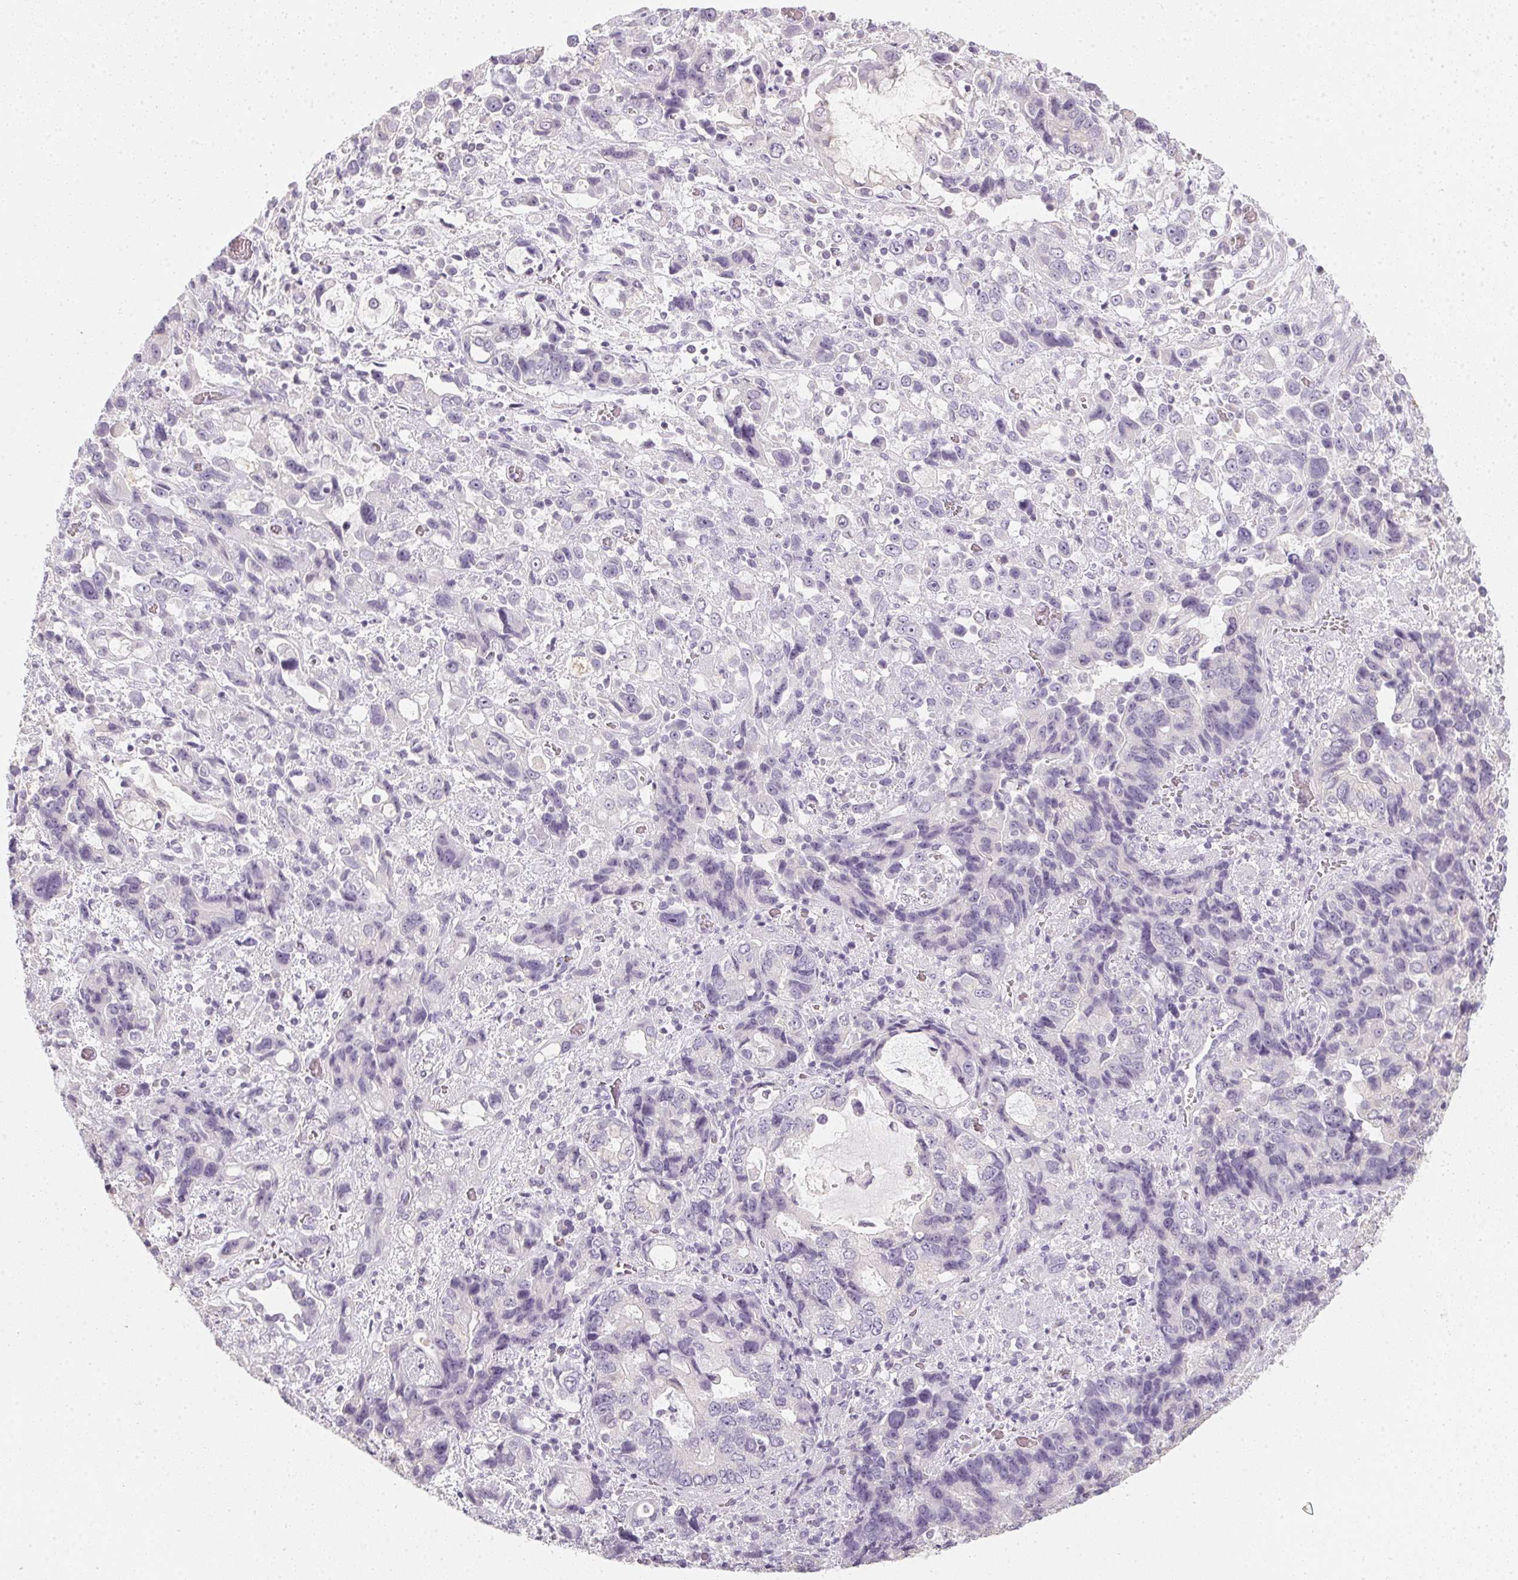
{"staining": {"intensity": "negative", "quantity": "none", "location": "none"}, "tissue": "stomach cancer", "cell_type": "Tumor cells", "image_type": "cancer", "snomed": [{"axis": "morphology", "description": "Adenocarcinoma, NOS"}, {"axis": "topography", "description": "Stomach, upper"}], "caption": "High magnification brightfield microscopy of stomach cancer stained with DAB (brown) and counterstained with hematoxylin (blue): tumor cells show no significant positivity.", "gene": "TMEM72", "patient": {"sex": "female", "age": 81}}